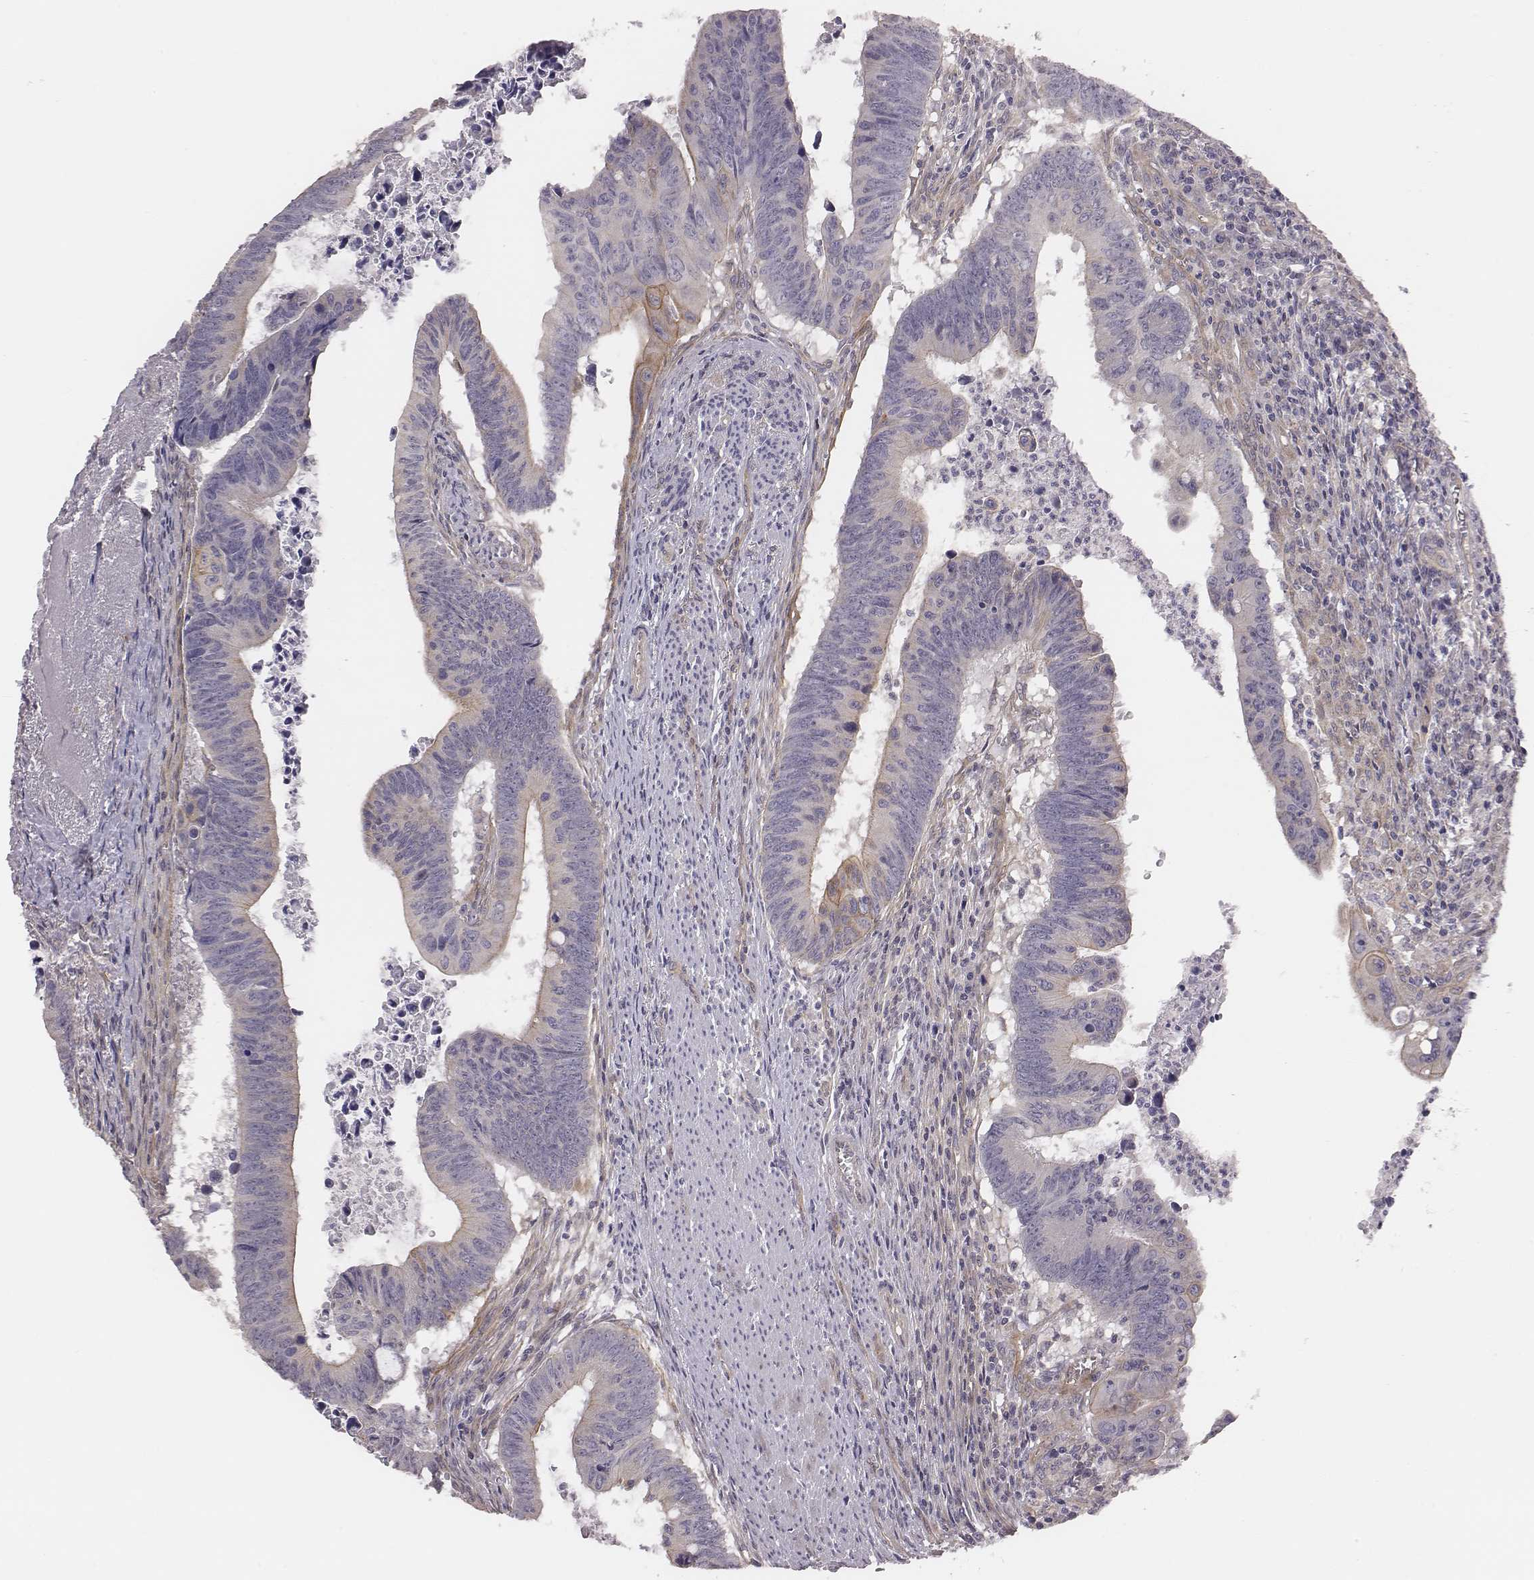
{"staining": {"intensity": "negative", "quantity": "none", "location": "none"}, "tissue": "colorectal cancer", "cell_type": "Tumor cells", "image_type": "cancer", "snomed": [{"axis": "morphology", "description": "Adenocarcinoma, NOS"}, {"axis": "topography", "description": "Colon"}], "caption": "Immunohistochemistry photomicrograph of neoplastic tissue: human adenocarcinoma (colorectal) stained with DAB reveals no significant protein positivity in tumor cells.", "gene": "SCARF1", "patient": {"sex": "female", "age": 87}}